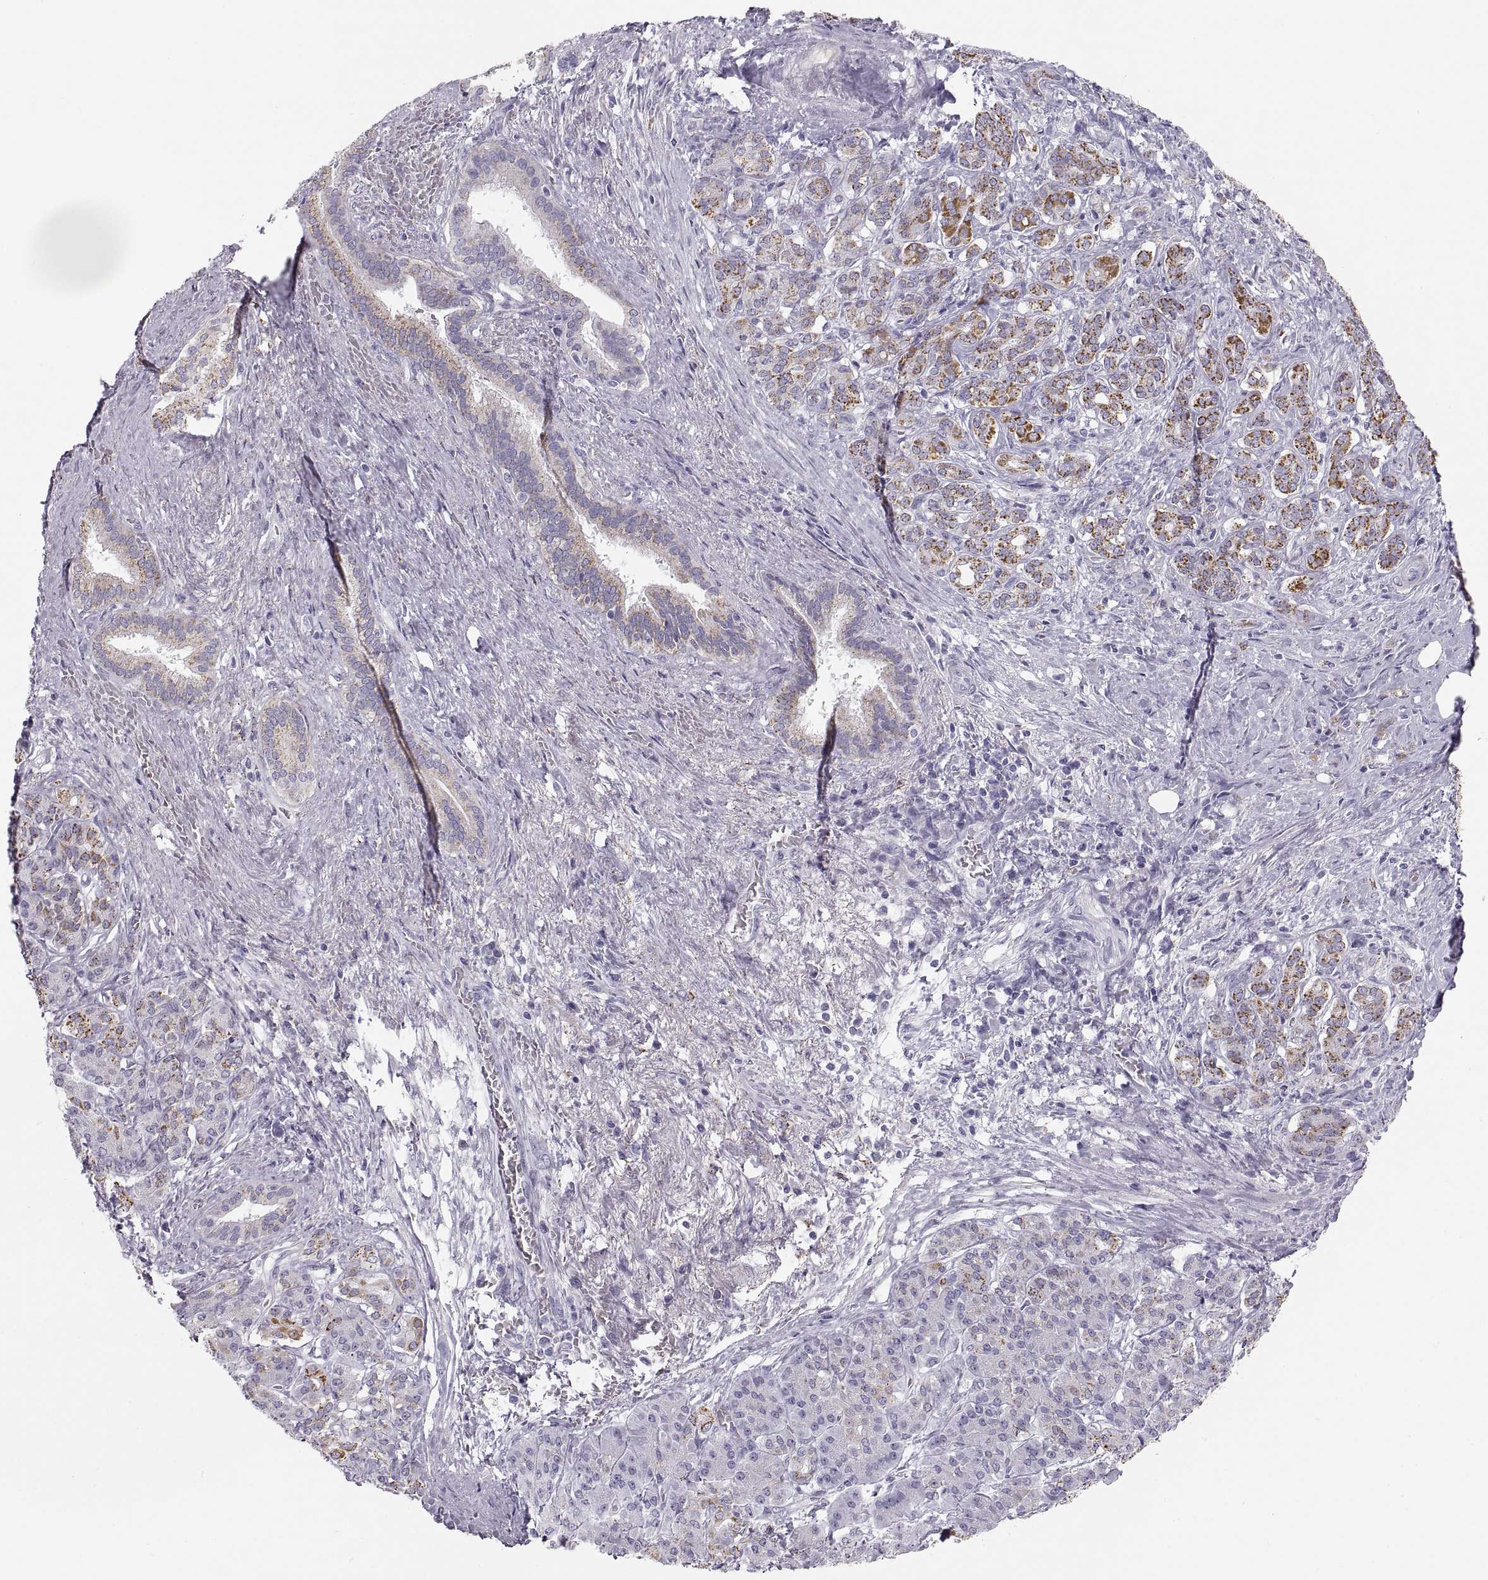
{"staining": {"intensity": "strong", "quantity": "<25%", "location": "cytoplasmic/membranous"}, "tissue": "pancreatic cancer", "cell_type": "Tumor cells", "image_type": "cancer", "snomed": [{"axis": "morphology", "description": "Normal tissue, NOS"}, {"axis": "morphology", "description": "Inflammation, NOS"}, {"axis": "morphology", "description": "Adenocarcinoma, NOS"}, {"axis": "topography", "description": "Pancreas"}], "caption": "Immunohistochemistry staining of adenocarcinoma (pancreatic), which demonstrates medium levels of strong cytoplasmic/membranous staining in approximately <25% of tumor cells indicating strong cytoplasmic/membranous protein positivity. The staining was performed using DAB (brown) for protein detection and nuclei were counterstained in hematoxylin (blue).", "gene": "COL9A3", "patient": {"sex": "male", "age": 57}}